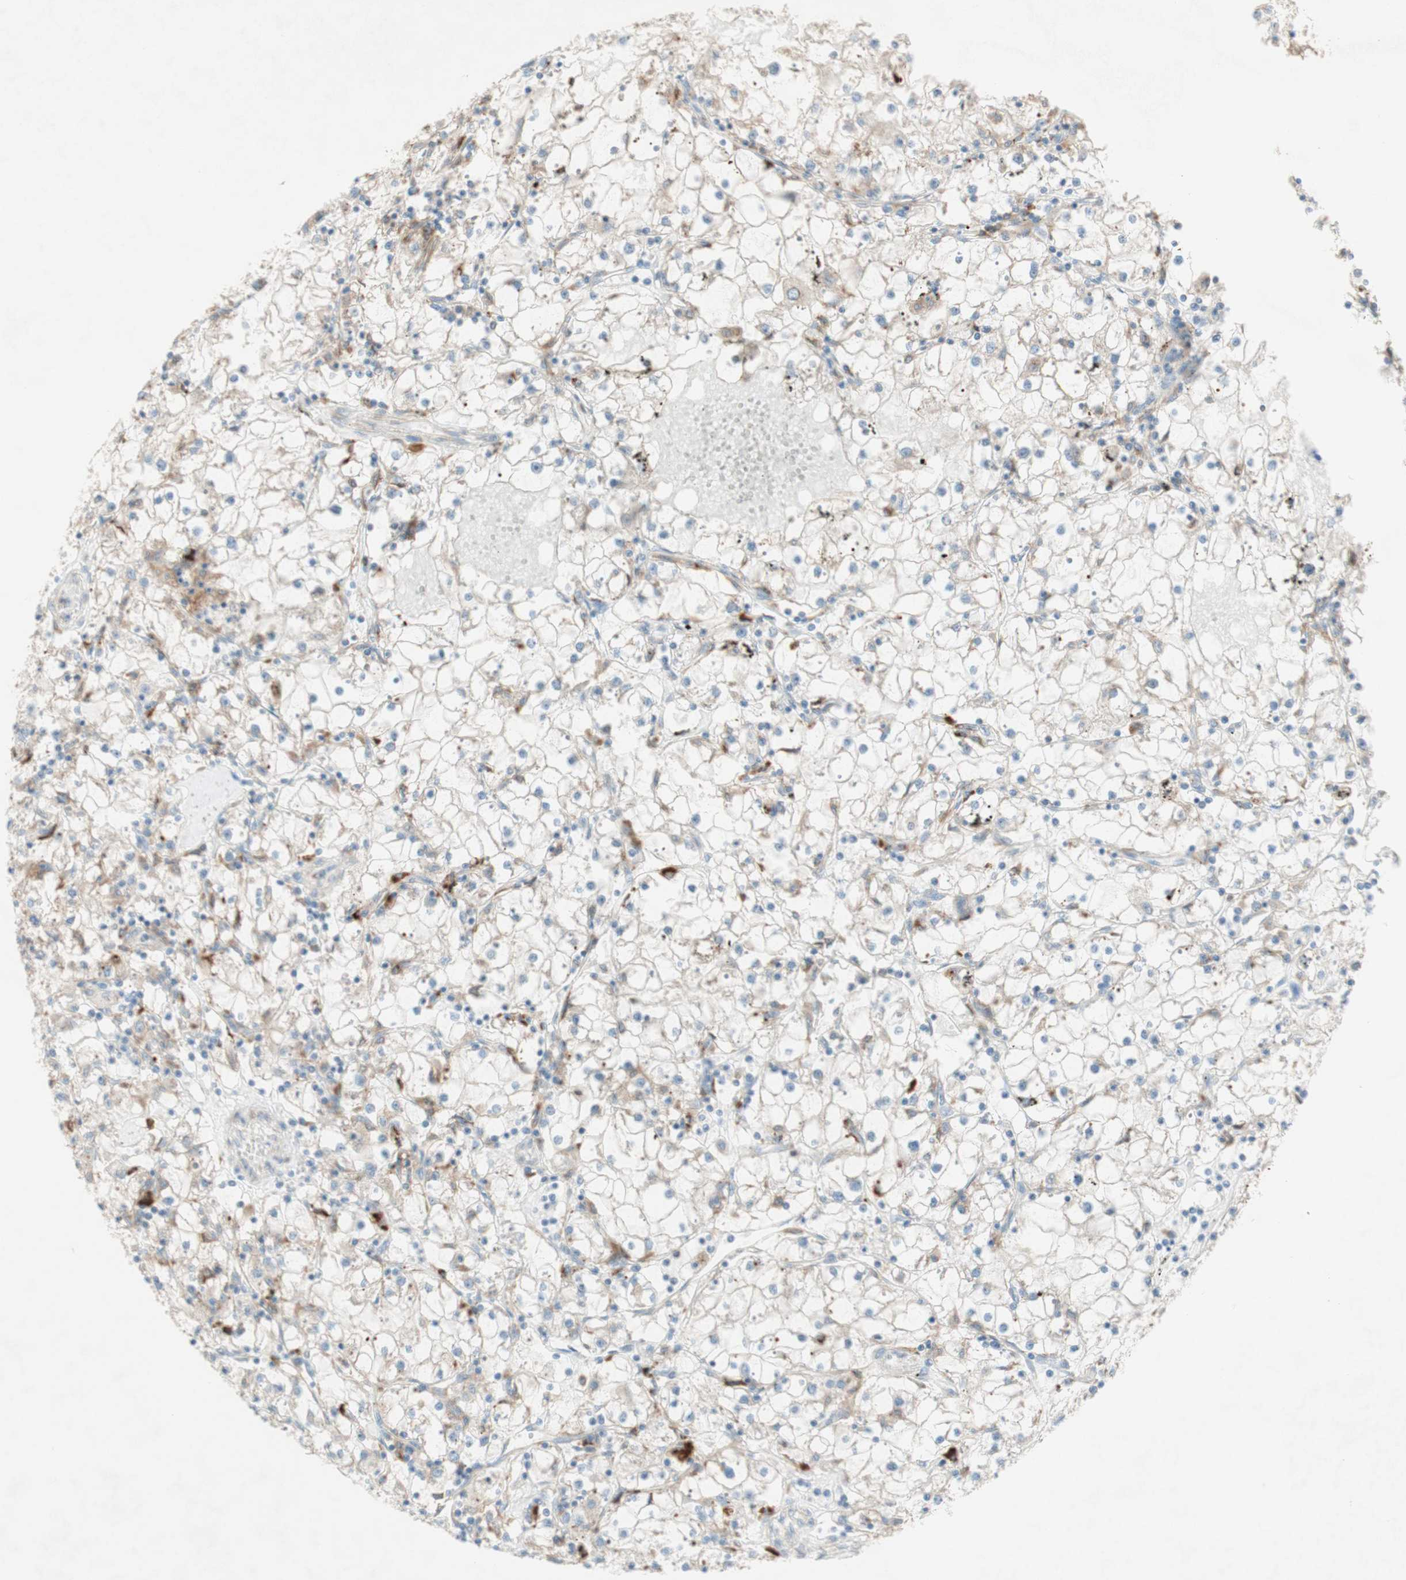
{"staining": {"intensity": "weak", "quantity": "<25%", "location": "cytoplasmic/membranous"}, "tissue": "renal cancer", "cell_type": "Tumor cells", "image_type": "cancer", "snomed": [{"axis": "morphology", "description": "Adenocarcinoma, NOS"}, {"axis": "topography", "description": "Kidney"}], "caption": "Tumor cells are negative for brown protein staining in renal adenocarcinoma.", "gene": "GAPT", "patient": {"sex": "male", "age": 56}}